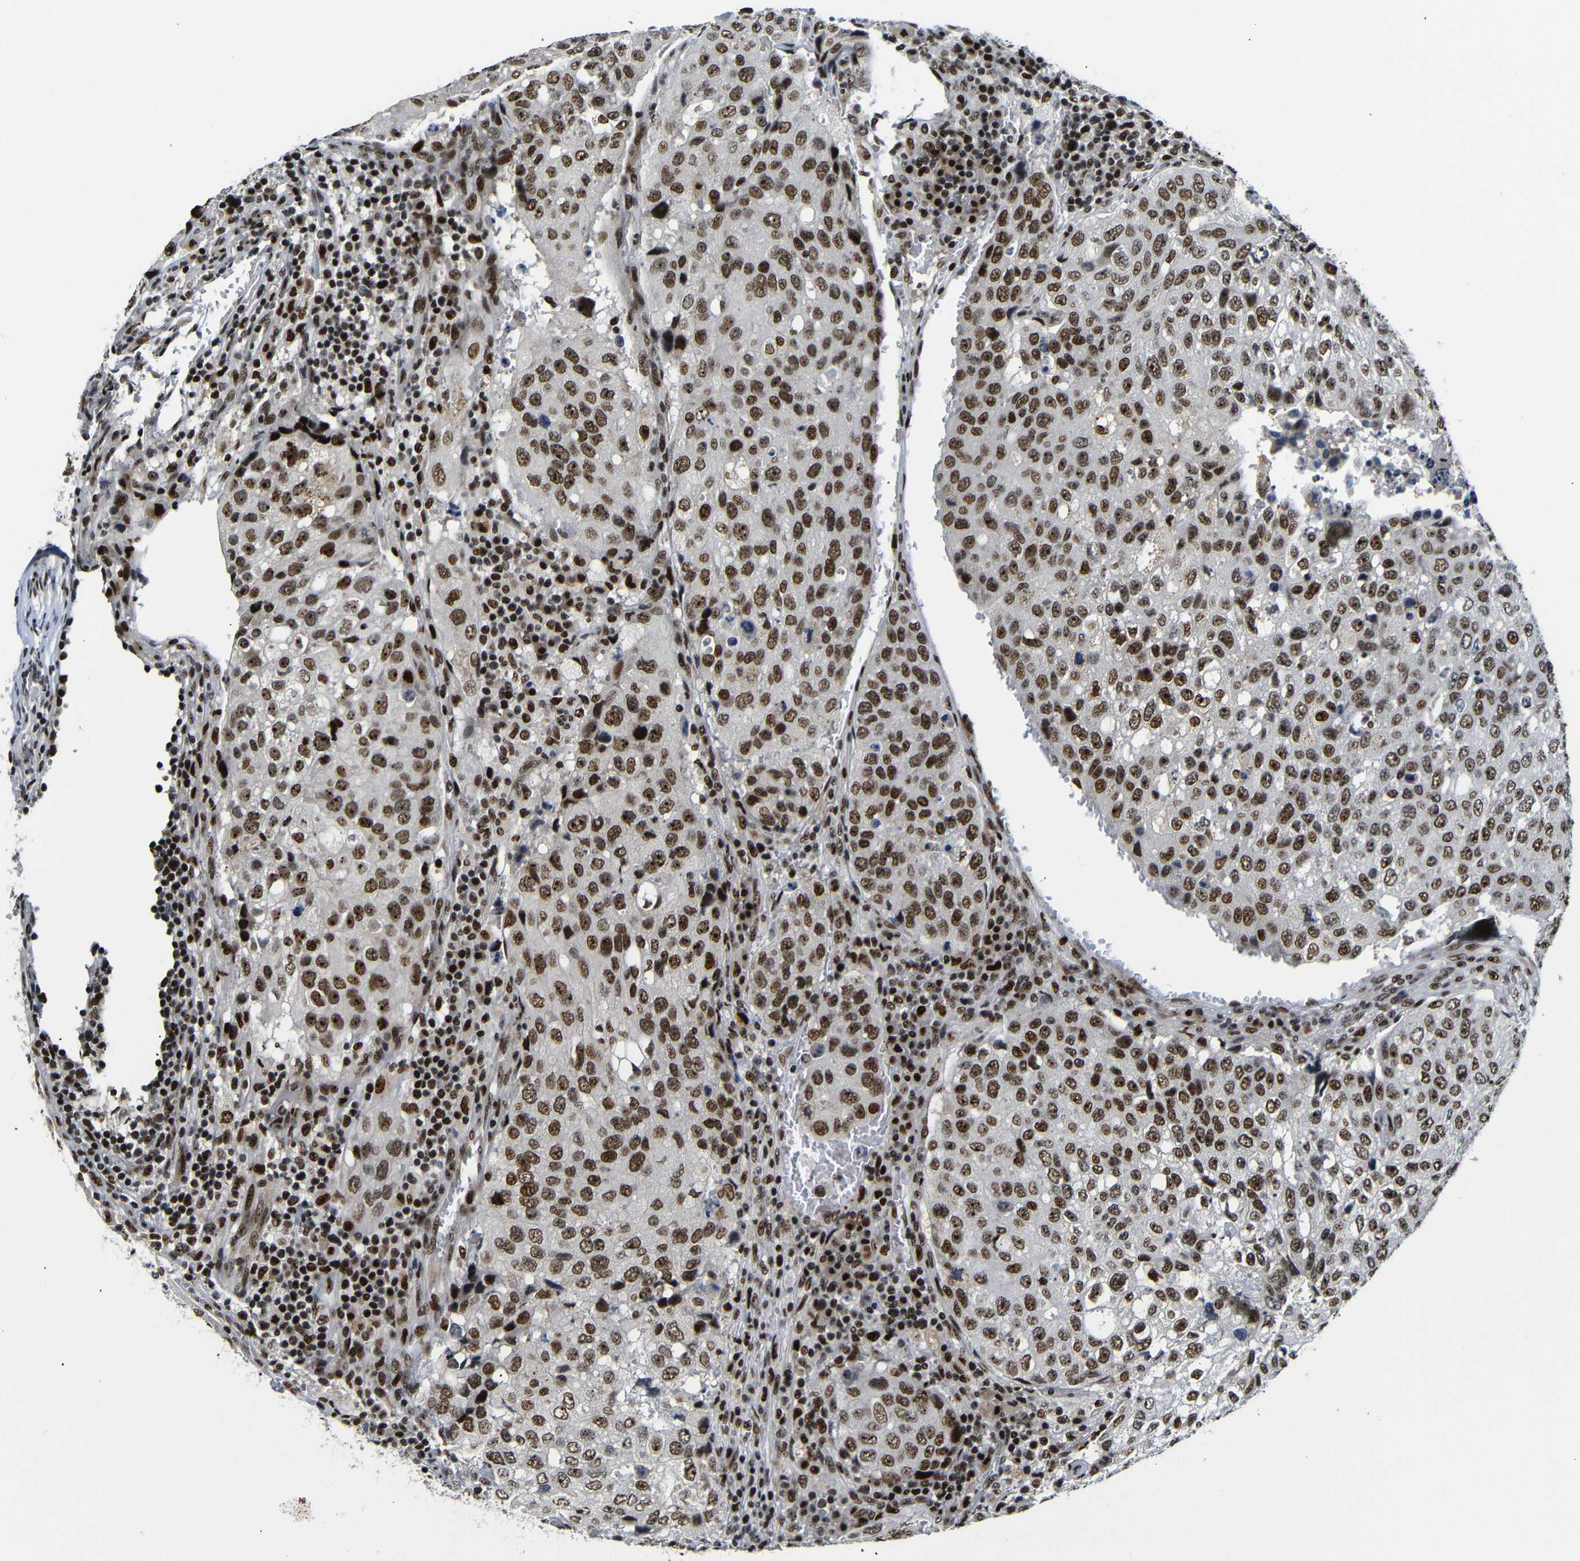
{"staining": {"intensity": "strong", "quantity": ">75%", "location": "nuclear"}, "tissue": "urothelial cancer", "cell_type": "Tumor cells", "image_type": "cancer", "snomed": [{"axis": "morphology", "description": "Urothelial carcinoma, High grade"}, {"axis": "topography", "description": "Lymph node"}, {"axis": "topography", "description": "Urinary bladder"}], "caption": "IHC photomicrograph of neoplastic tissue: human high-grade urothelial carcinoma stained using IHC exhibits high levels of strong protein expression localized specifically in the nuclear of tumor cells, appearing as a nuclear brown color.", "gene": "SETDB2", "patient": {"sex": "male", "age": 51}}